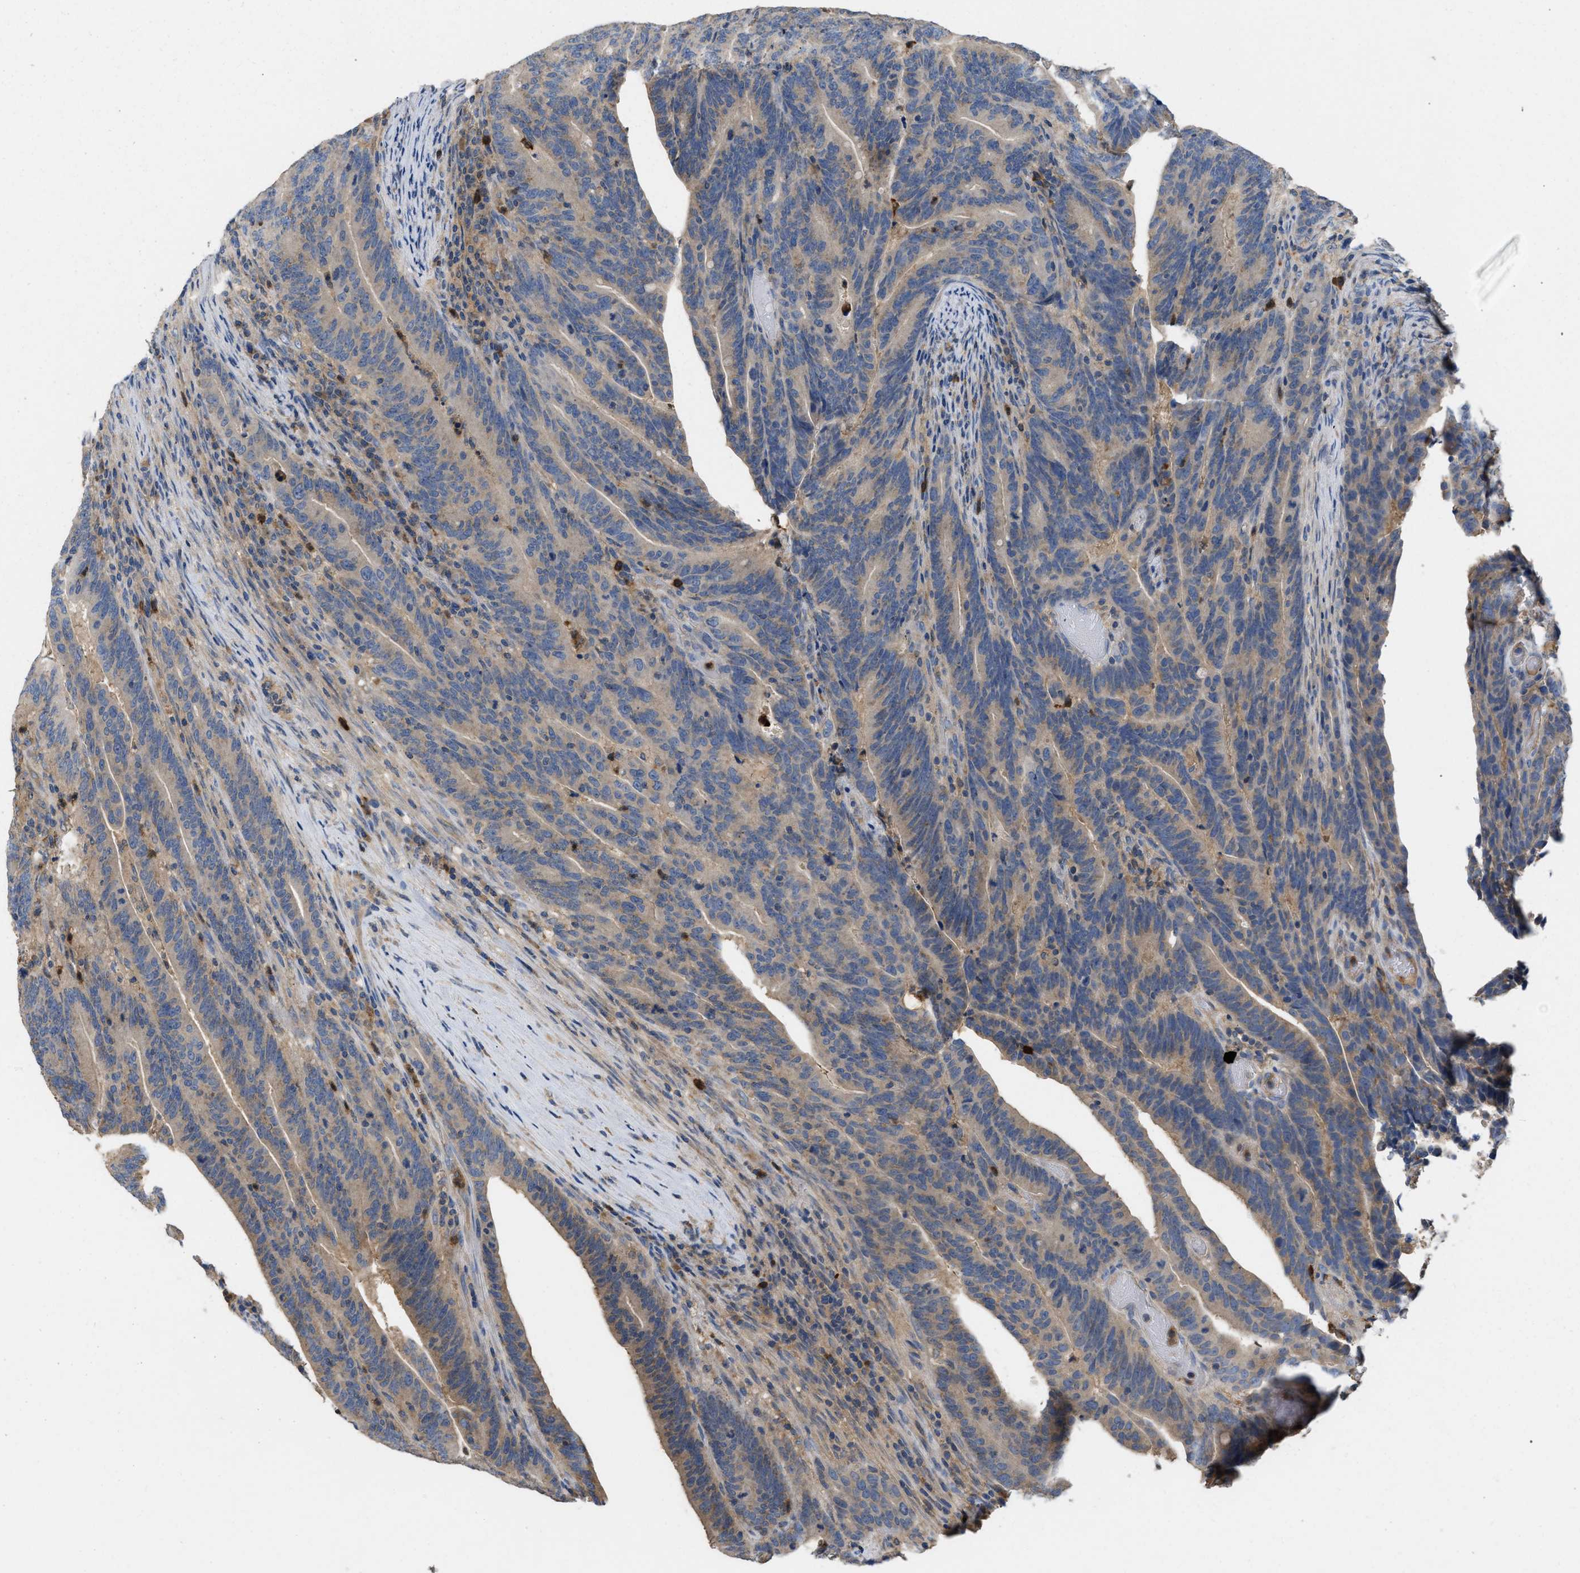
{"staining": {"intensity": "weak", "quantity": "<25%", "location": "cytoplasmic/membranous"}, "tissue": "colorectal cancer", "cell_type": "Tumor cells", "image_type": "cancer", "snomed": [{"axis": "morphology", "description": "Adenocarcinoma, NOS"}, {"axis": "topography", "description": "Colon"}], "caption": "Tumor cells are negative for brown protein staining in colorectal adenocarcinoma.", "gene": "RNF216", "patient": {"sex": "female", "age": 66}}